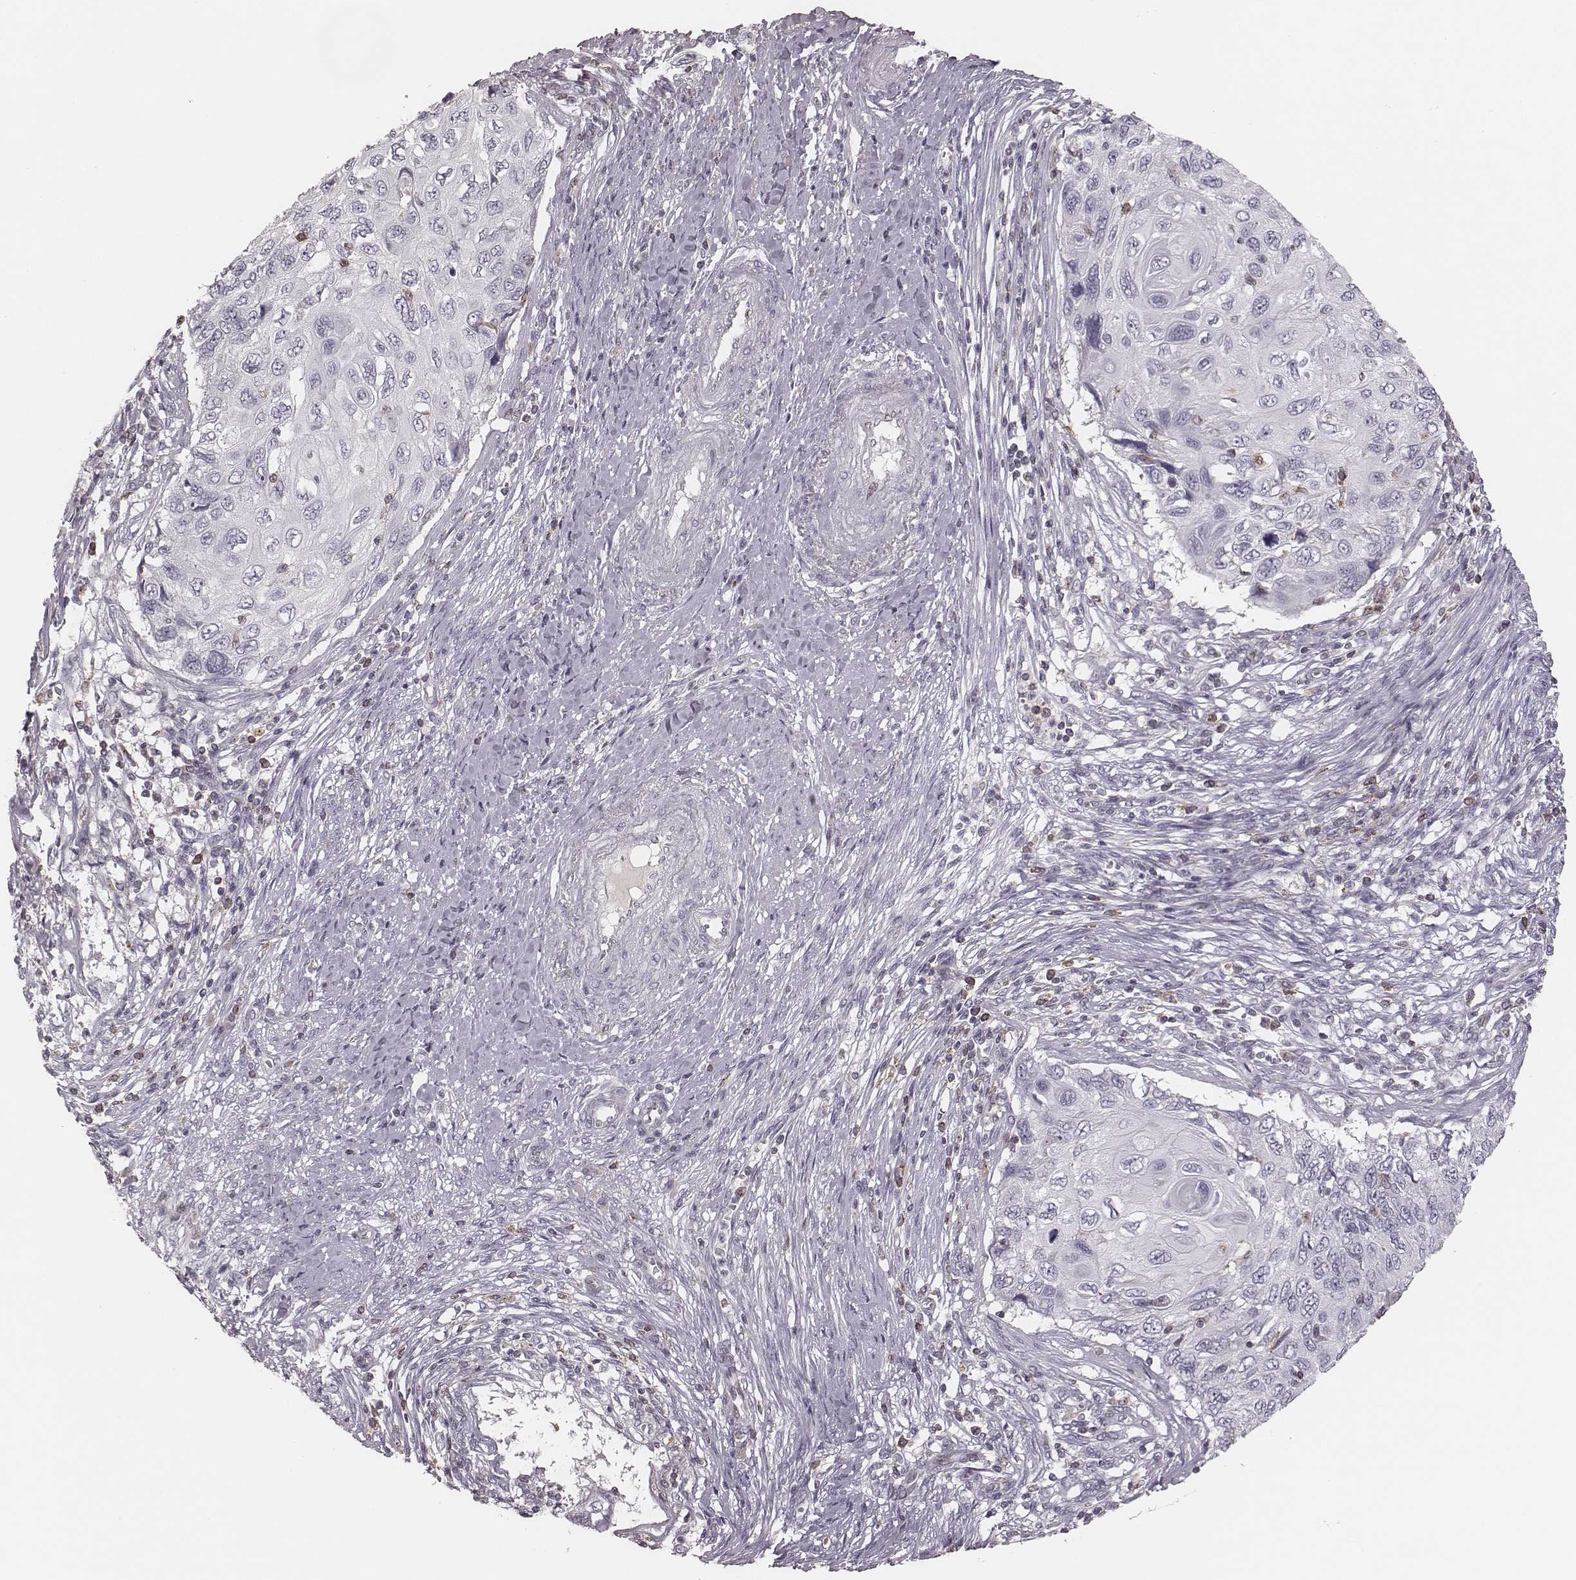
{"staining": {"intensity": "negative", "quantity": "none", "location": "none"}, "tissue": "cervical cancer", "cell_type": "Tumor cells", "image_type": "cancer", "snomed": [{"axis": "morphology", "description": "Squamous cell carcinoma, NOS"}, {"axis": "topography", "description": "Cervix"}], "caption": "Tumor cells are negative for brown protein staining in squamous cell carcinoma (cervical).", "gene": "MSX1", "patient": {"sex": "female", "age": 70}}